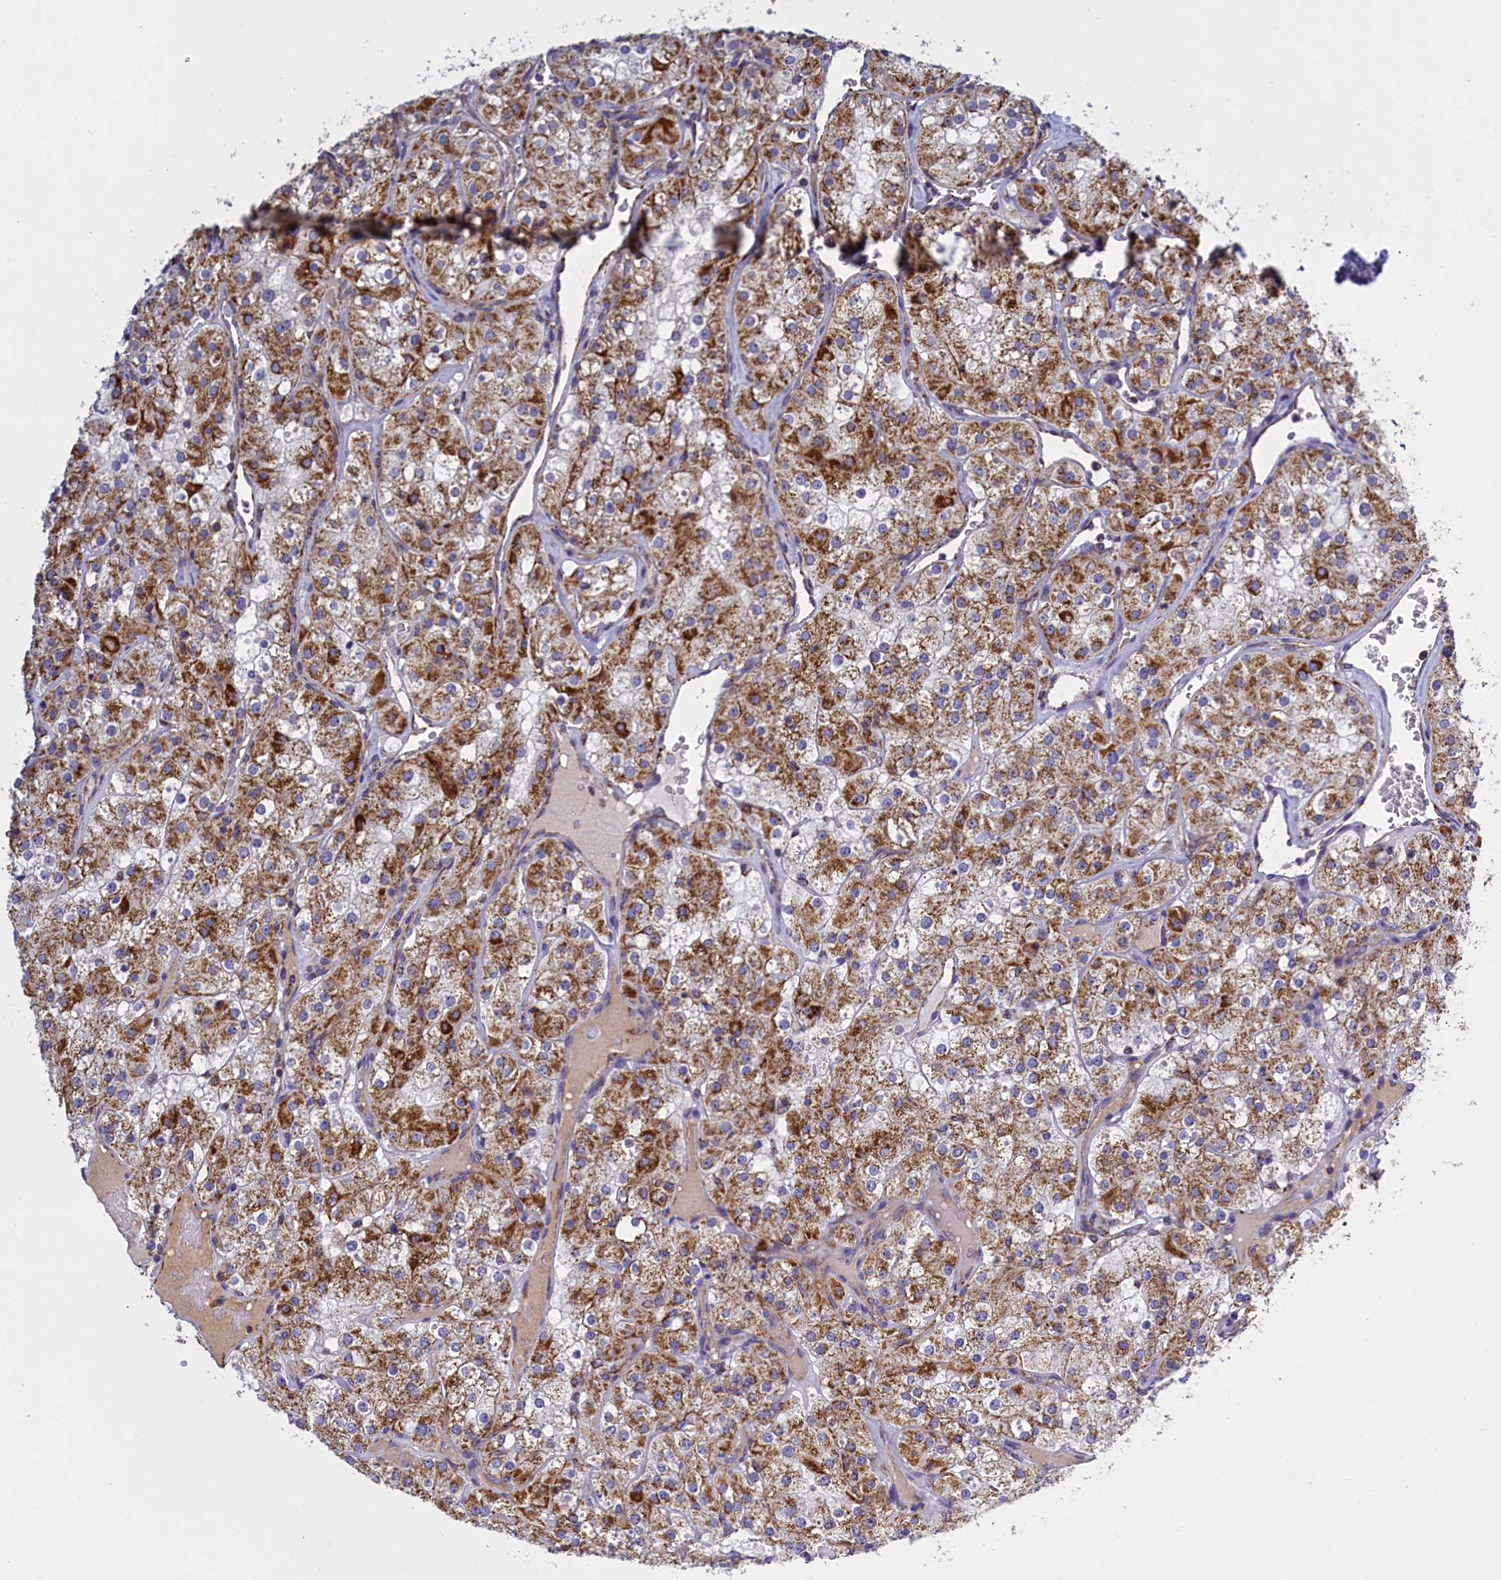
{"staining": {"intensity": "moderate", "quantity": "25%-75%", "location": "cytoplasmic/membranous"}, "tissue": "renal cancer", "cell_type": "Tumor cells", "image_type": "cancer", "snomed": [{"axis": "morphology", "description": "Adenocarcinoma, NOS"}, {"axis": "topography", "description": "Kidney"}], "caption": "About 25%-75% of tumor cells in renal cancer exhibit moderate cytoplasmic/membranous protein positivity as visualized by brown immunohistochemical staining.", "gene": "IFT122", "patient": {"sex": "male", "age": 77}}